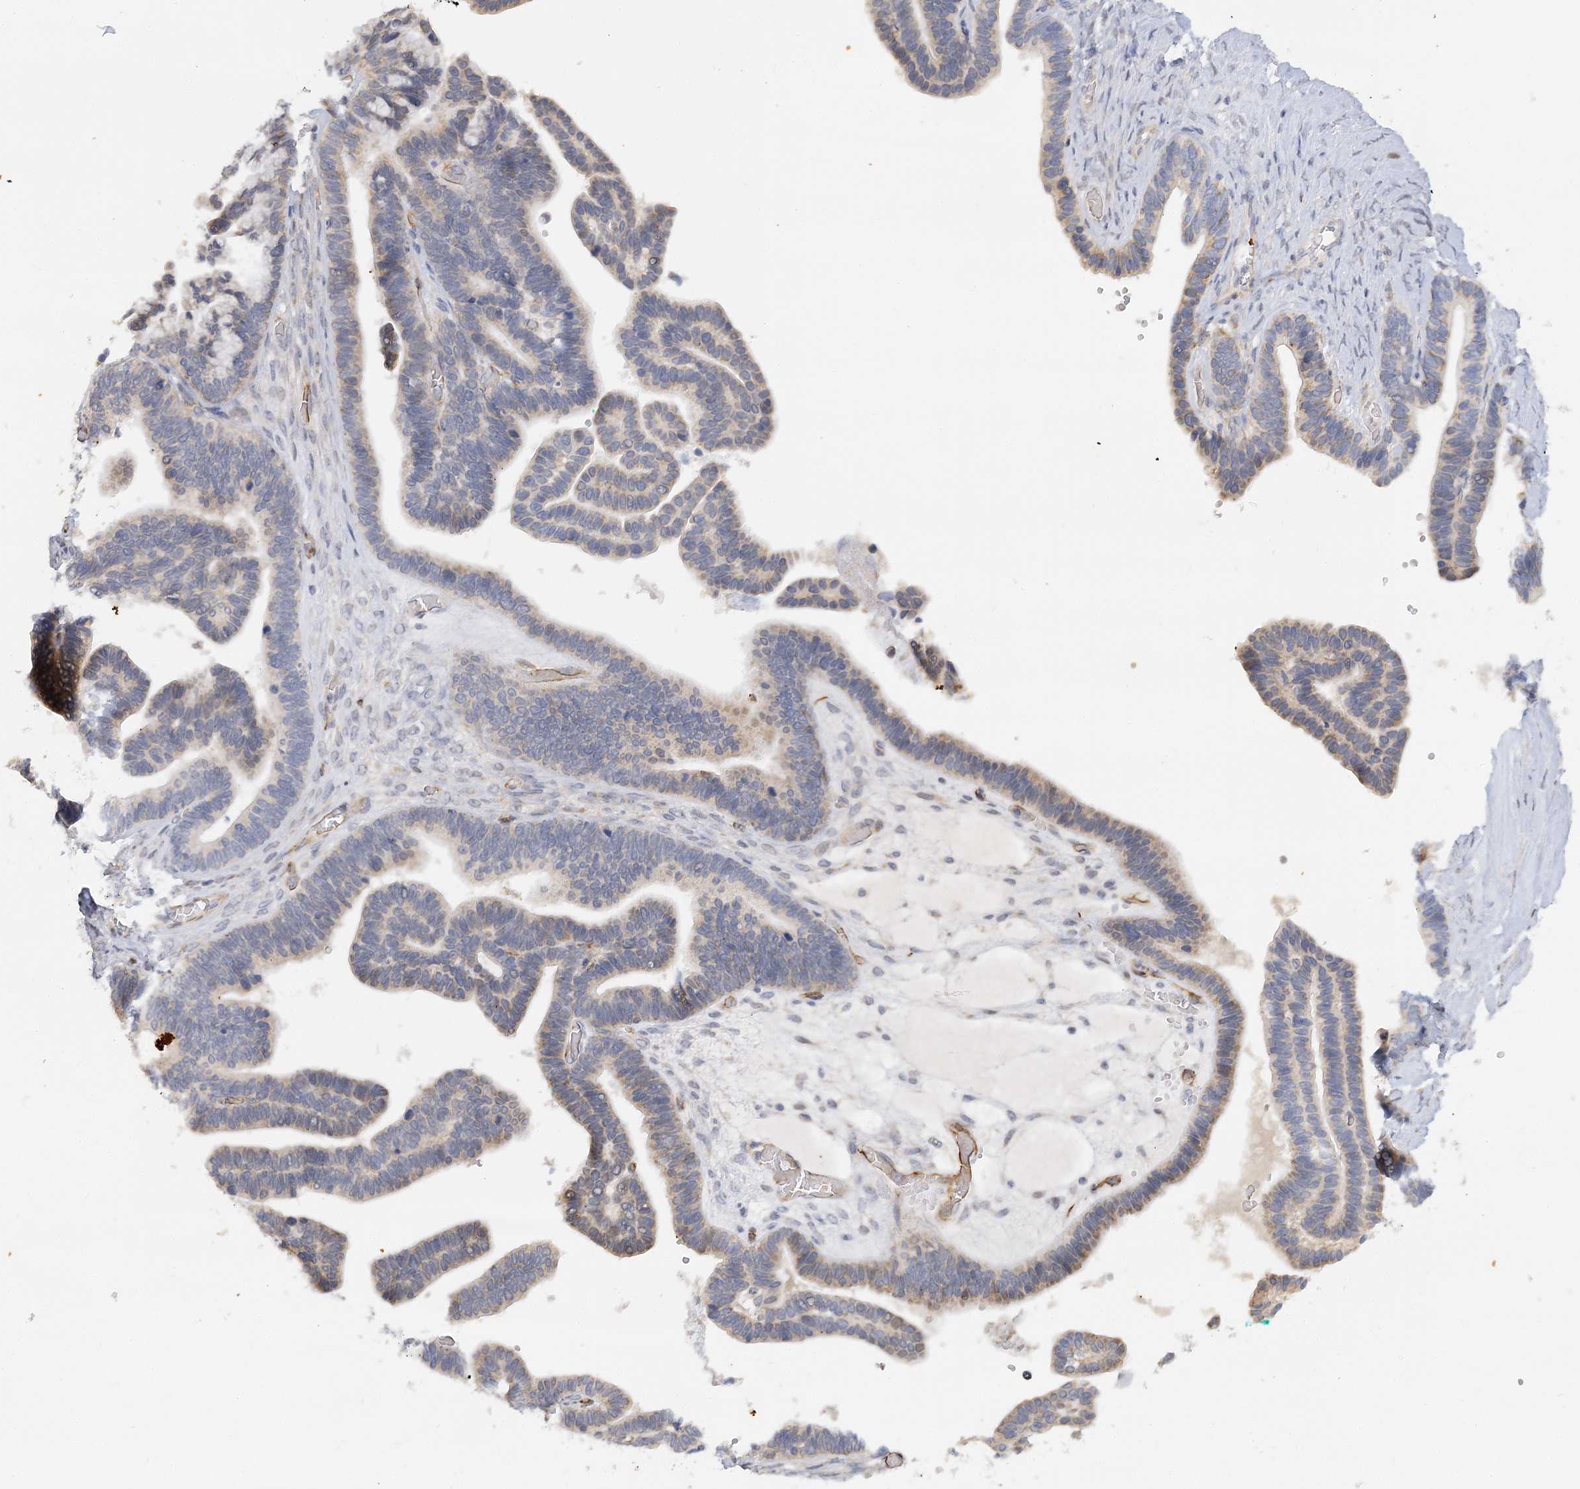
{"staining": {"intensity": "weak", "quantity": ">75%", "location": "cytoplasmic/membranous"}, "tissue": "ovarian cancer", "cell_type": "Tumor cells", "image_type": "cancer", "snomed": [{"axis": "morphology", "description": "Cystadenocarcinoma, serous, NOS"}, {"axis": "topography", "description": "Ovary"}], "caption": "Ovarian cancer was stained to show a protein in brown. There is low levels of weak cytoplasmic/membranous staining in approximately >75% of tumor cells.", "gene": "NELL2", "patient": {"sex": "female", "age": 56}}